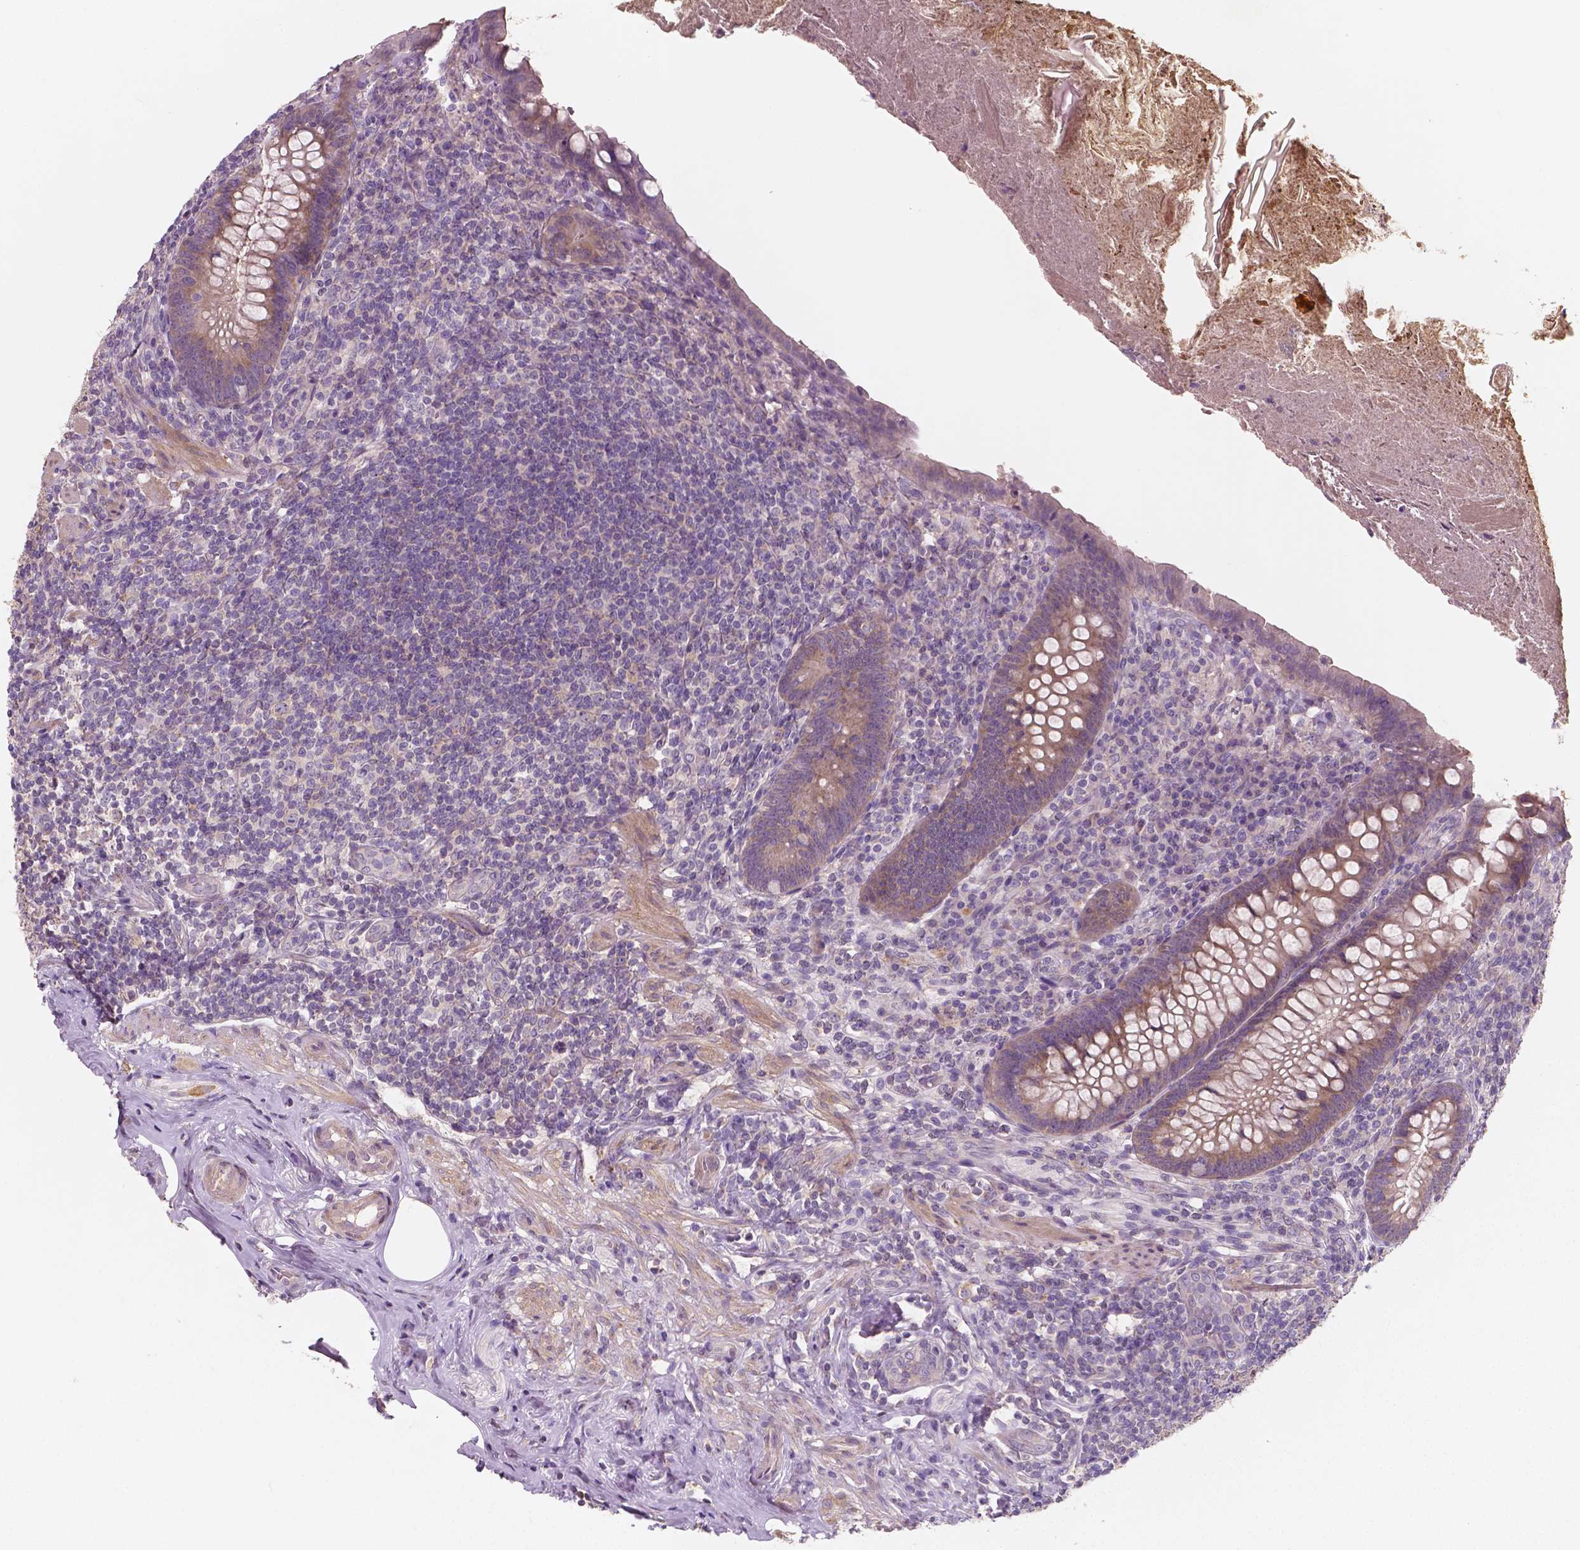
{"staining": {"intensity": "weak", "quantity": "25%-75%", "location": "cytoplasmic/membranous"}, "tissue": "appendix", "cell_type": "Glandular cells", "image_type": "normal", "snomed": [{"axis": "morphology", "description": "Normal tissue, NOS"}, {"axis": "topography", "description": "Appendix"}], "caption": "Human appendix stained with a protein marker demonstrates weak staining in glandular cells.", "gene": "LSM14B", "patient": {"sex": "male", "age": 47}}